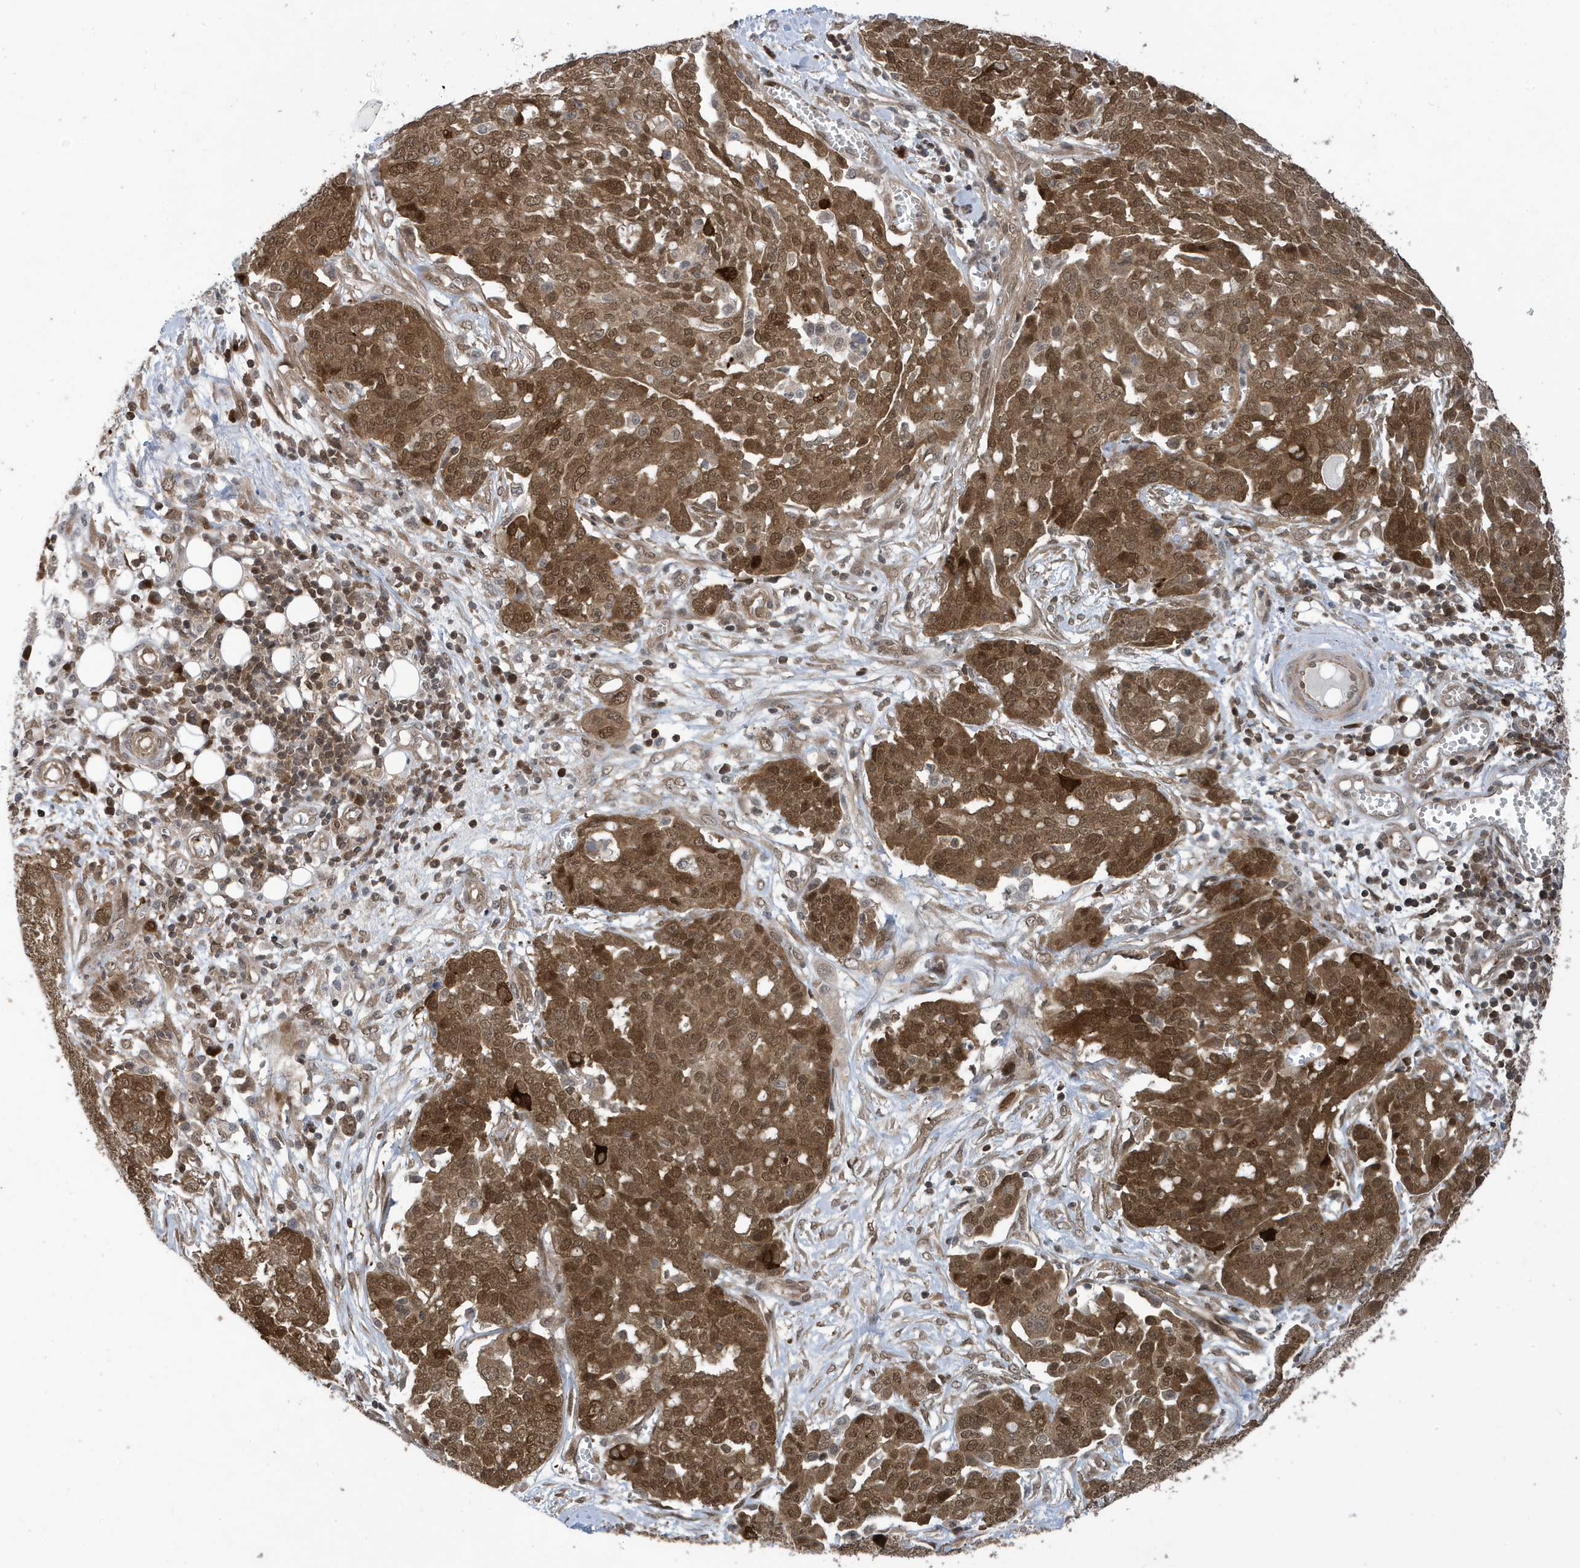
{"staining": {"intensity": "strong", "quantity": ">75%", "location": "cytoplasmic/membranous,nuclear"}, "tissue": "ovarian cancer", "cell_type": "Tumor cells", "image_type": "cancer", "snomed": [{"axis": "morphology", "description": "Cystadenocarcinoma, serous, NOS"}, {"axis": "topography", "description": "Soft tissue"}, {"axis": "topography", "description": "Ovary"}], "caption": "This histopathology image exhibits IHC staining of human serous cystadenocarcinoma (ovarian), with high strong cytoplasmic/membranous and nuclear staining in approximately >75% of tumor cells.", "gene": "UBQLN1", "patient": {"sex": "female", "age": 57}}